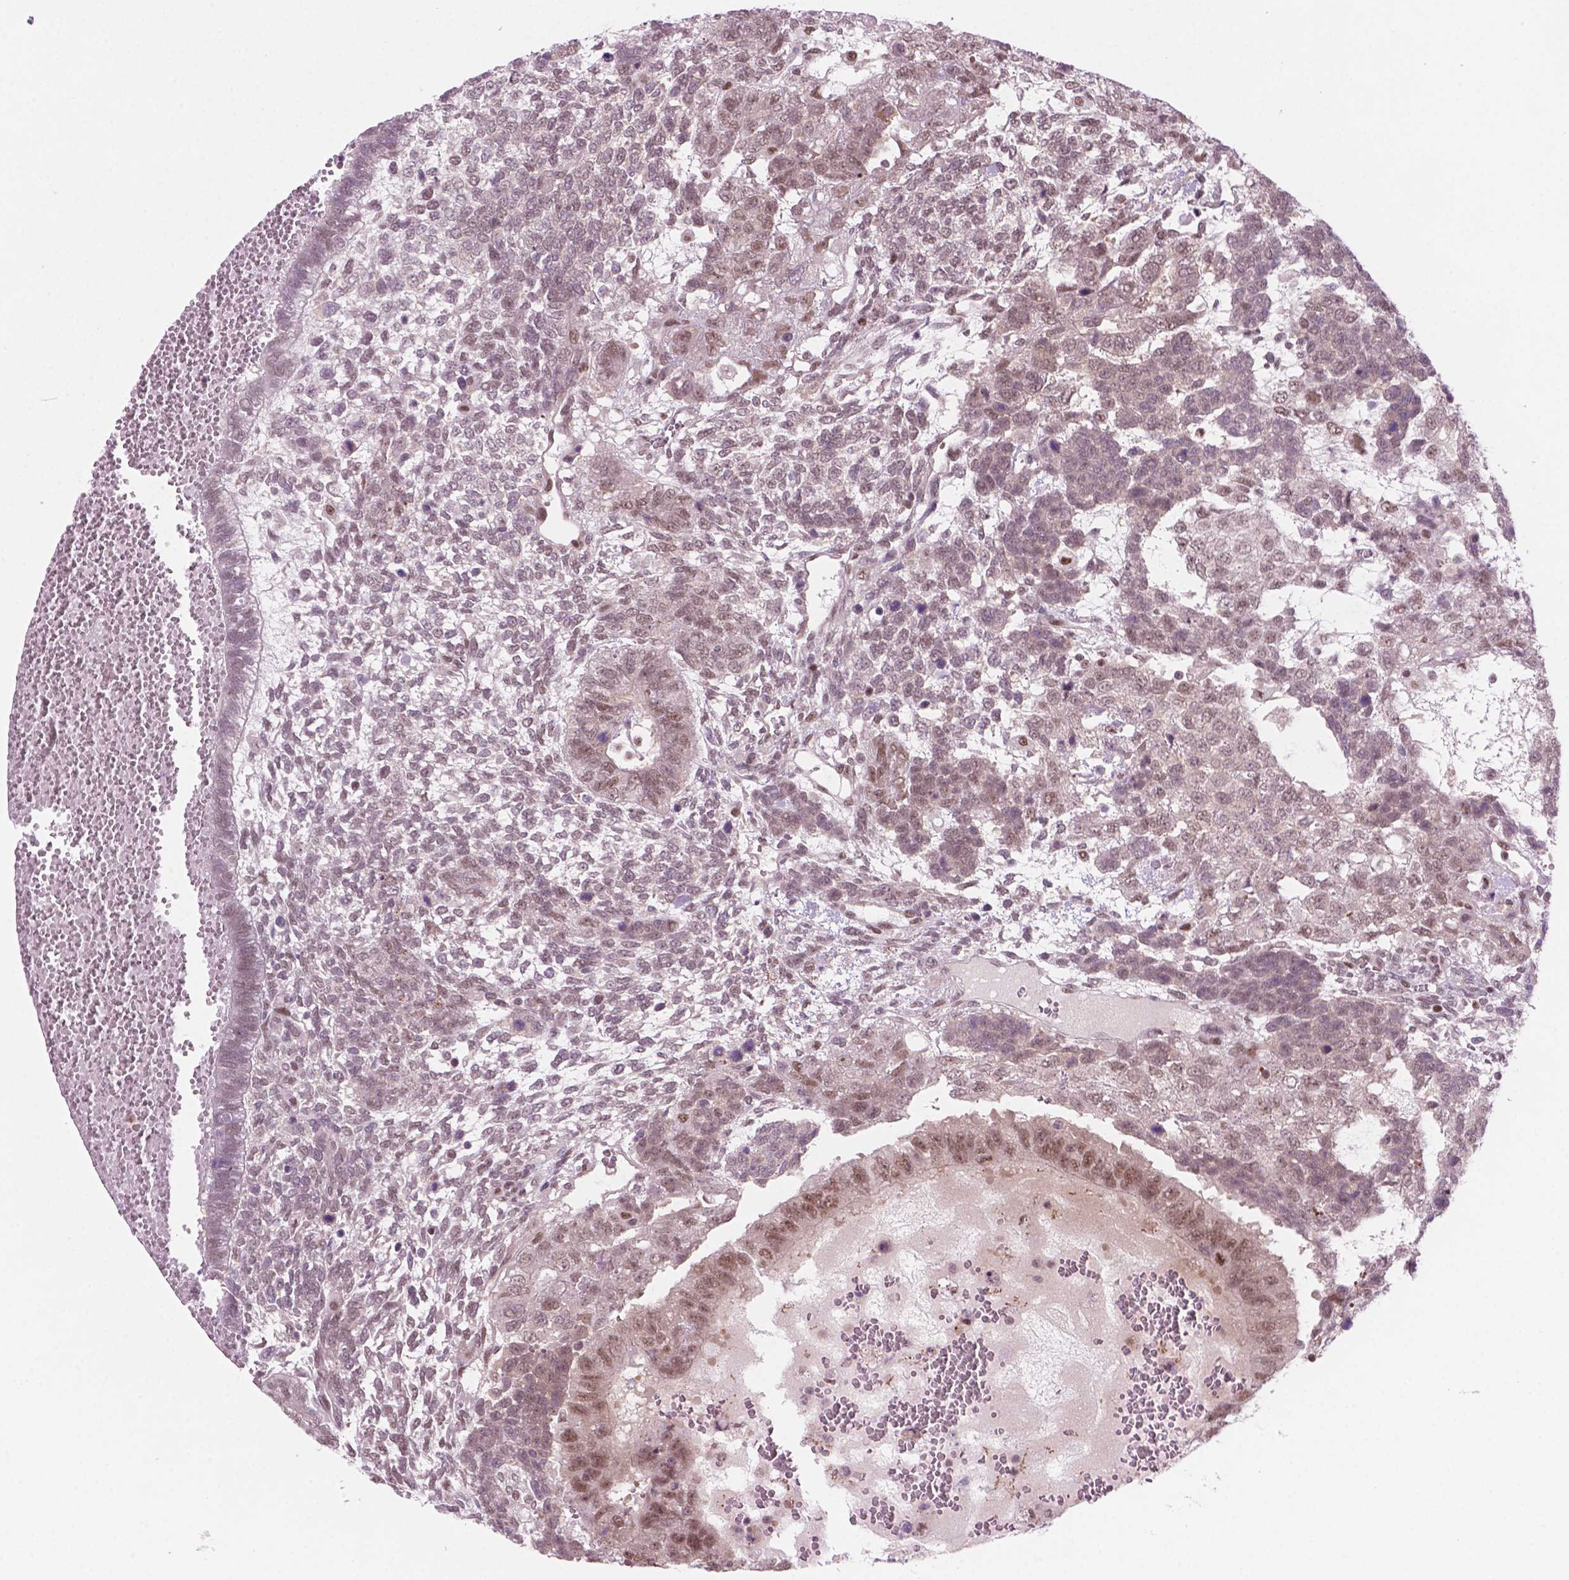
{"staining": {"intensity": "weak", "quantity": ">75%", "location": "nuclear"}, "tissue": "testis cancer", "cell_type": "Tumor cells", "image_type": "cancer", "snomed": [{"axis": "morphology", "description": "Normal tissue, NOS"}, {"axis": "morphology", "description": "Carcinoma, Embryonal, NOS"}, {"axis": "topography", "description": "Testis"}, {"axis": "topography", "description": "Epididymis"}], "caption": "Immunohistochemical staining of human testis cancer (embryonal carcinoma) reveals weak nuclear protein staining in about >75% of tumor cells.", "gene": "PHAX", "patient": {"sex": "male", "age": 23}}